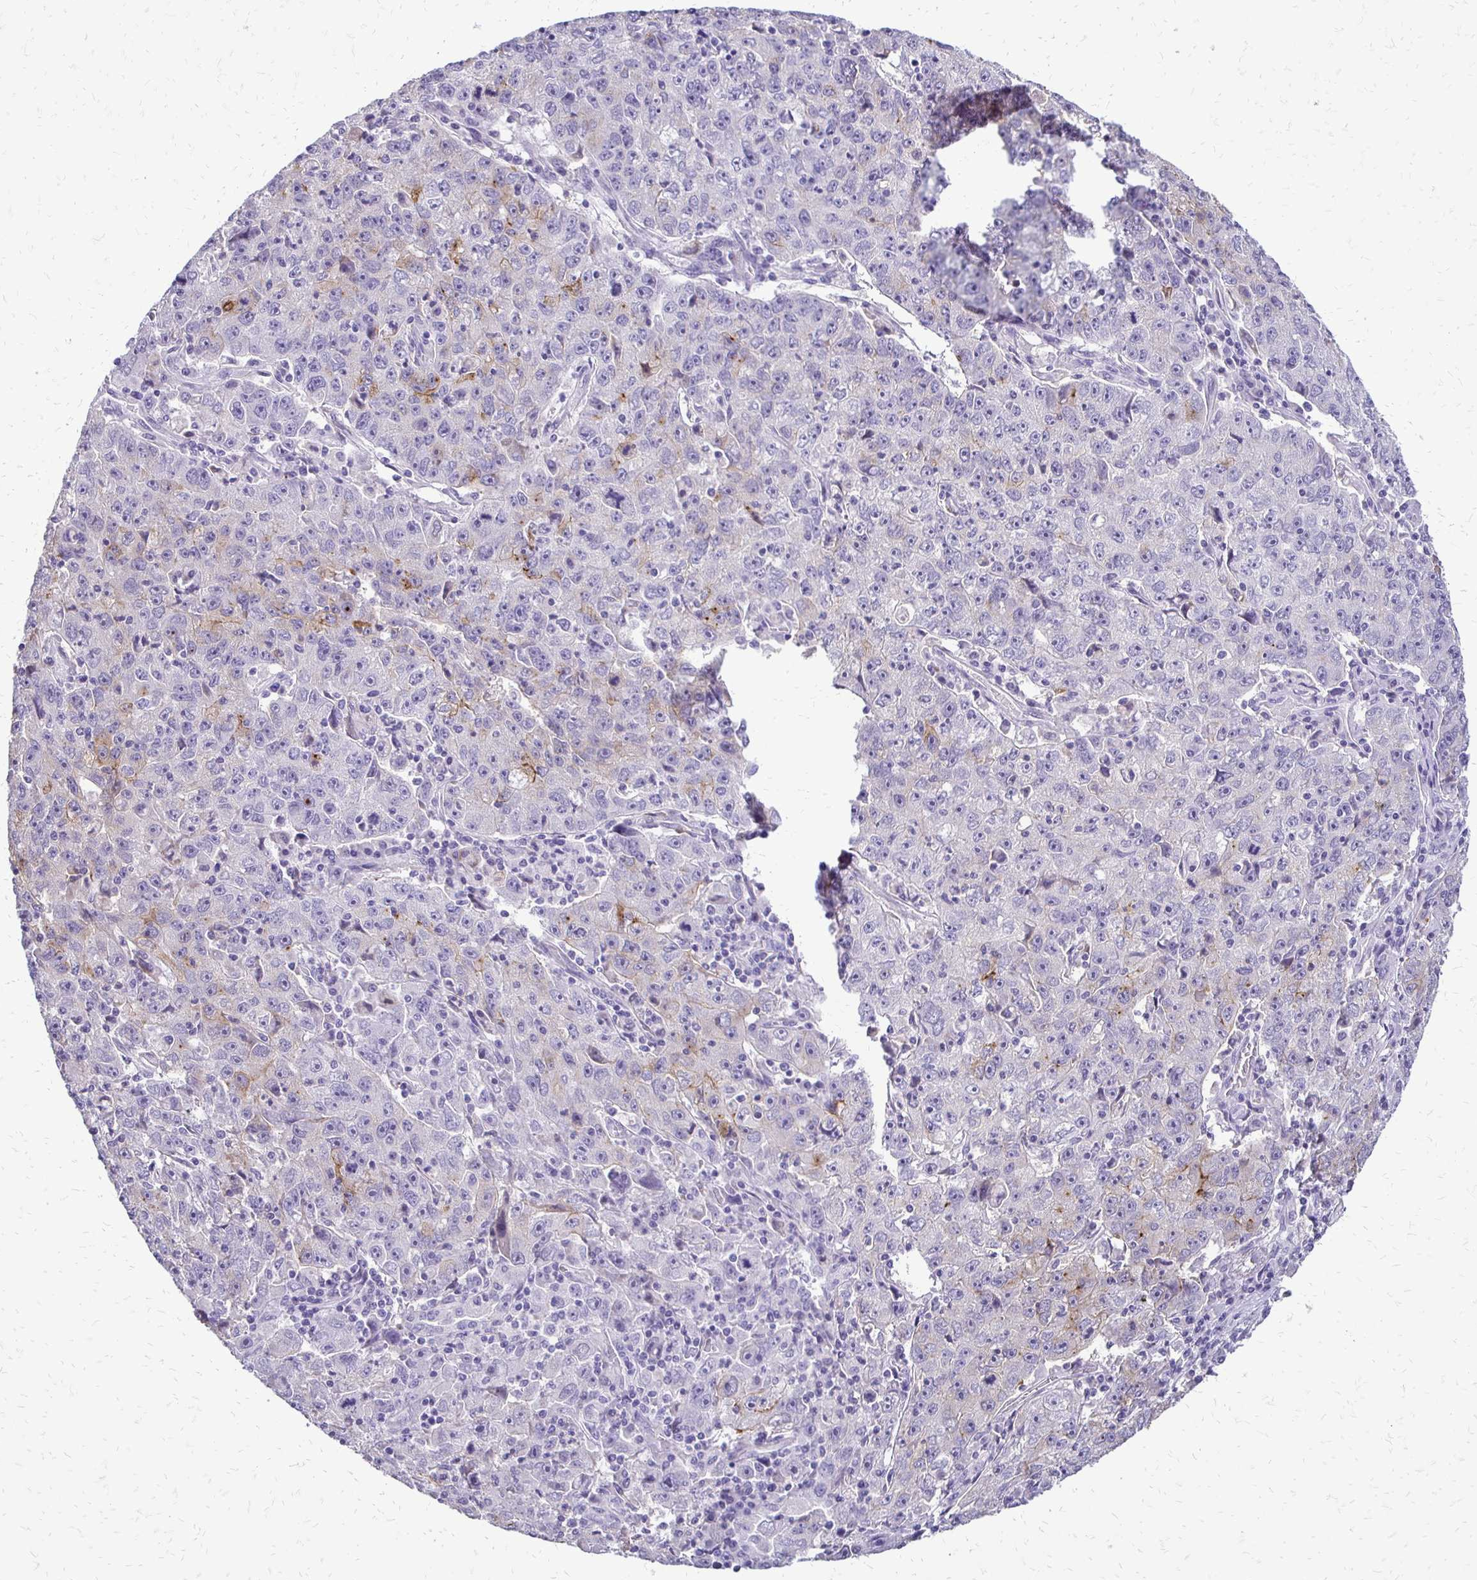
{"staining": {"intensity": "moderate", "quantity": "<25%", "location": "cytoplasmic/membranous"}, "tissue": "lung cancer", "cell_type": "Tumor cells", "image_type": "cancer", "snomed": [{"axis": "morphology", "description": "Normal morphology"}, {"axis": "morphology", "description": "Adenocarcinoma, NOS"}, {"axis": "topography", "description": "Lymph node"}, {"axis": "topography", "description": "Lung"}], "caption": "Protein positivity by immunohistochemistry (IHC) reveals moderate cytoplasmic/membranous positivity in about <25% of tumor cells in lung adenocarcinoma.", "gene": "ALPG", "patient": {"sex": "female", "age": 57}}